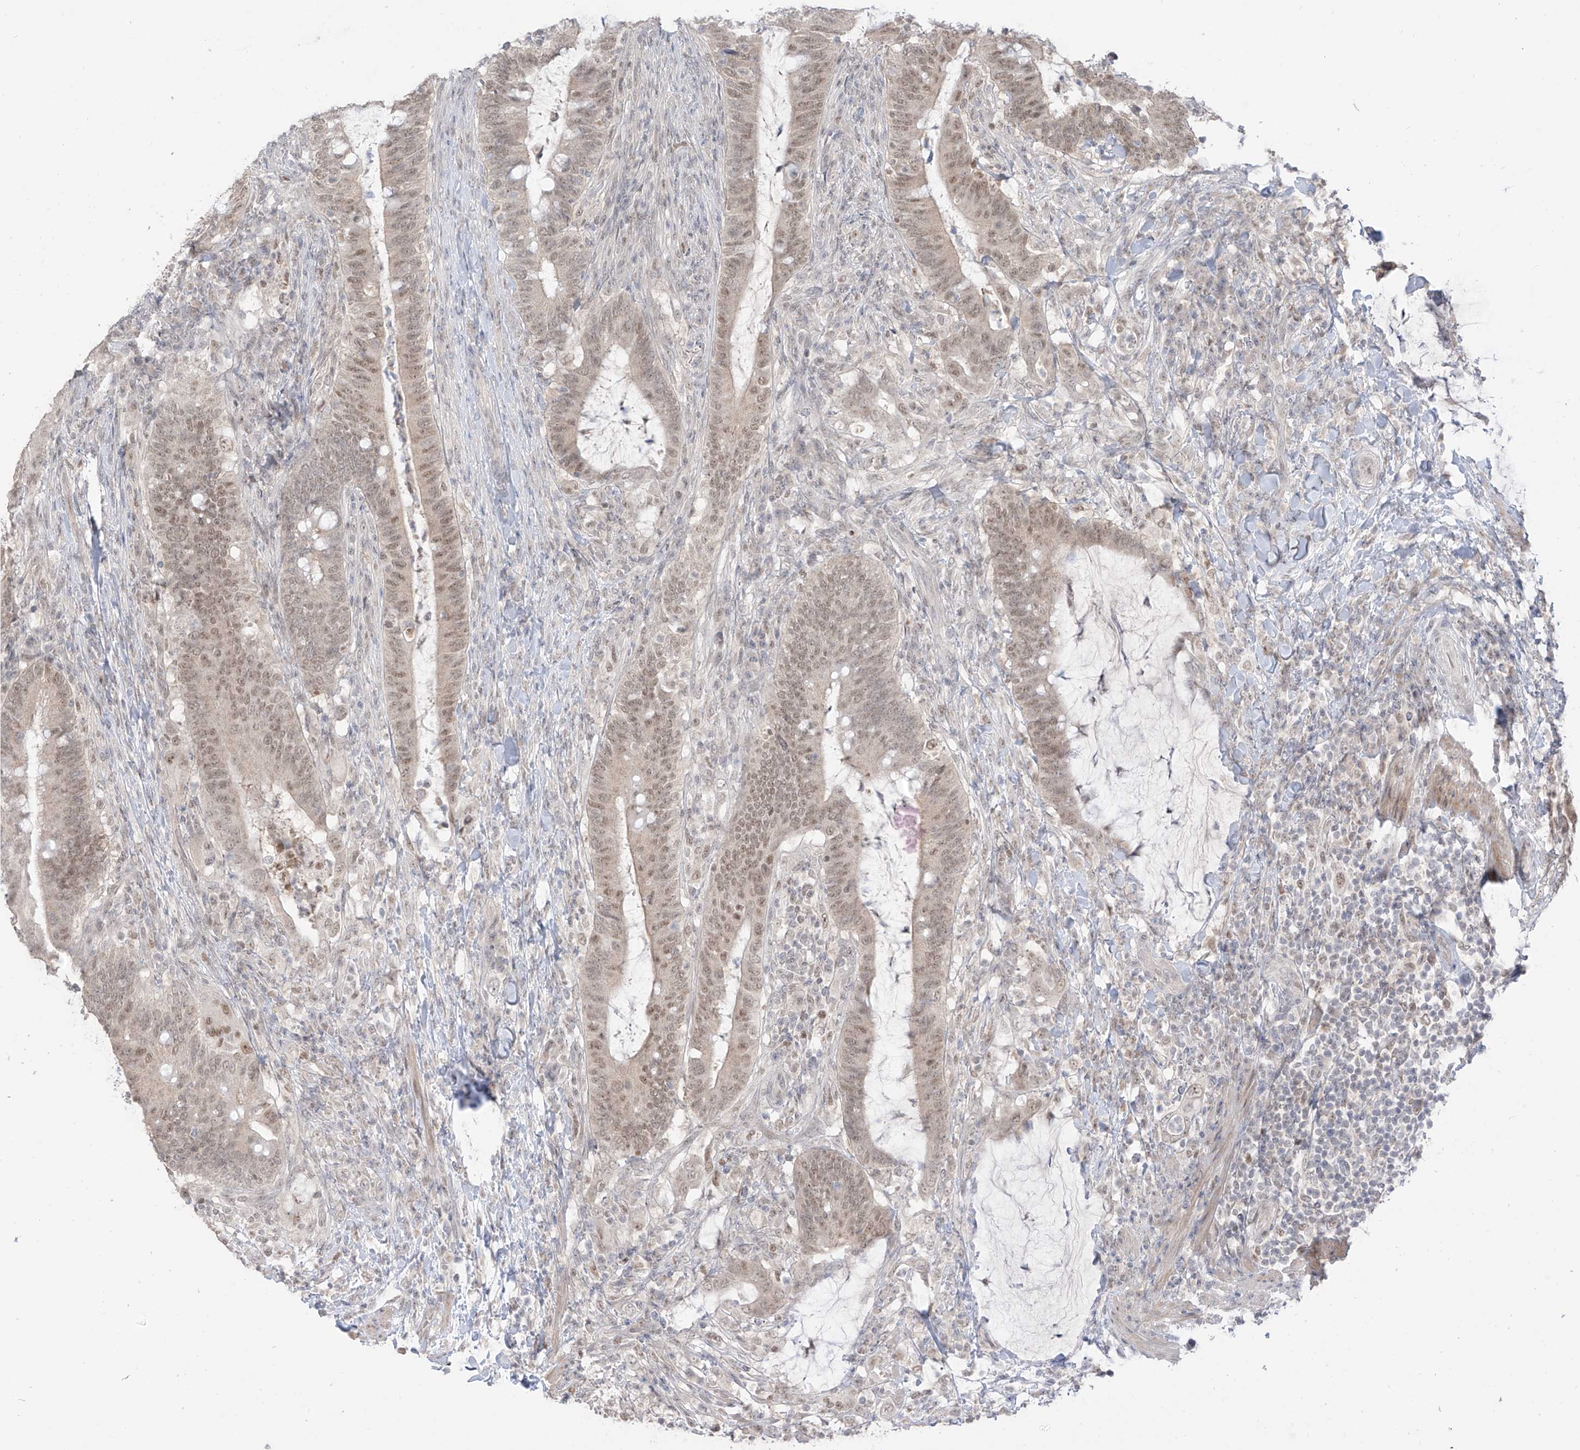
{"staining": {"intensity": "weak", "quantity": ">75%", "location": "nuclear"}, "tissue": "colorectal cancer", "cell_type": "Tumor cells", "image_type": "cancer", "snomed": [{"axis": "morphology", "description": "Adenocarcinoma, NOS"}, {"axis": "topography", "description": "Colon"}], "caption": "A micrograph showing weak nuclear positivity in approximately >75% of tumor cells in colorectal cancer (adenocarcinoma), as visualized by brown immunohistochemical staining.", "gene": "OGT", "patient": {"sex": "female", "age": 66}}